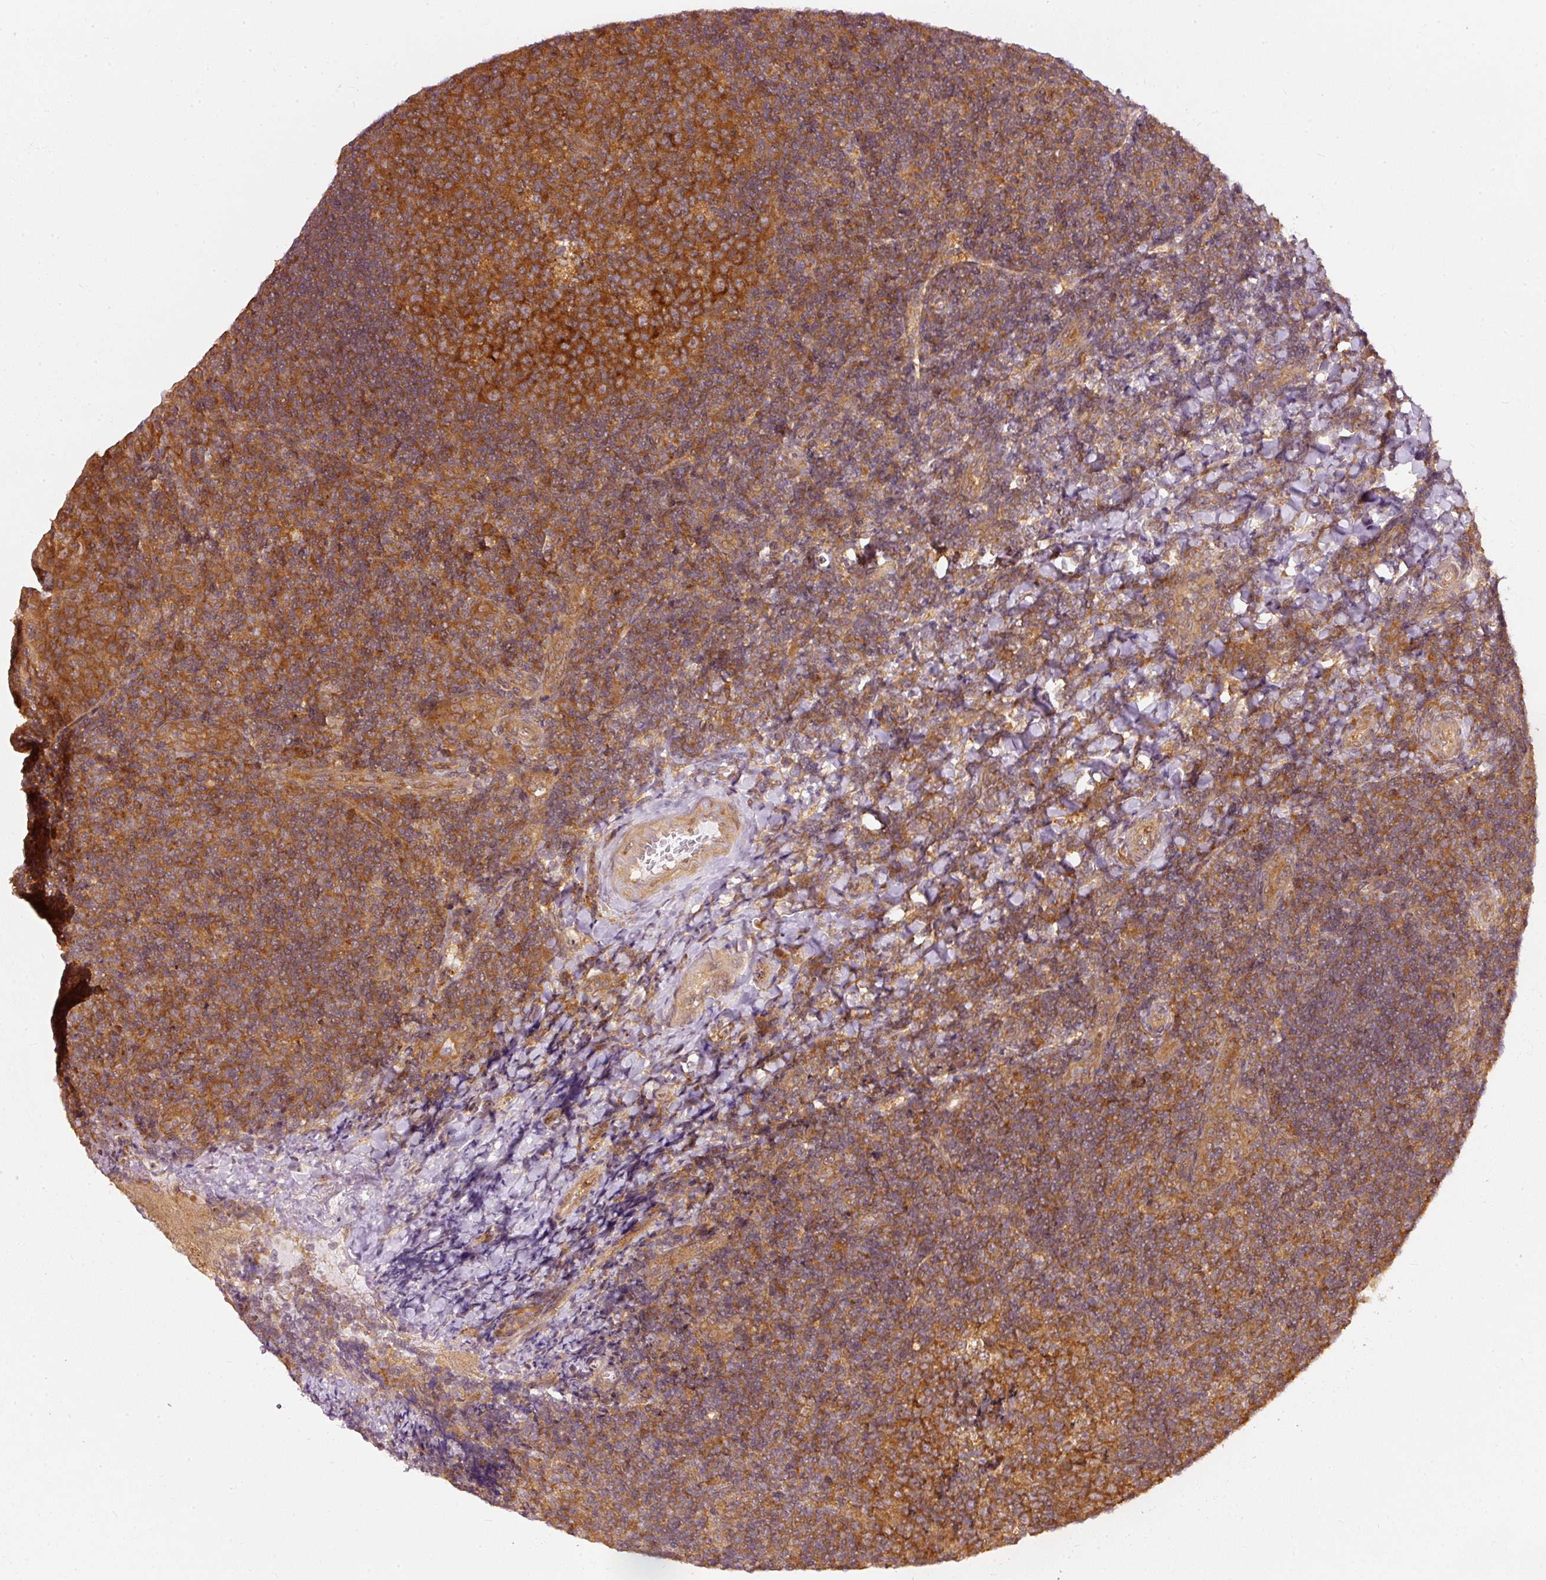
{"staining": {"intensity": "strong", "quantity": ">75%", "location": "cytoplasmic/membranous"}, "tissue": "tonsil", "cell_type": "Germinal center cells", "image_type": "normal", "snomed": [{"axis": "morphology", "description": "Normal tissue, NOS"}, {"axis": "topography", "description": "Tonsil"}], "caption": "IHC (DAB) staining of unremarkable tonsil reveals strong cytoplasmic/membranous protein expression in approximately >75% of germinal center cells.", "gene": "EIF3B", "patient": {"sex": "male", "age": 17}}